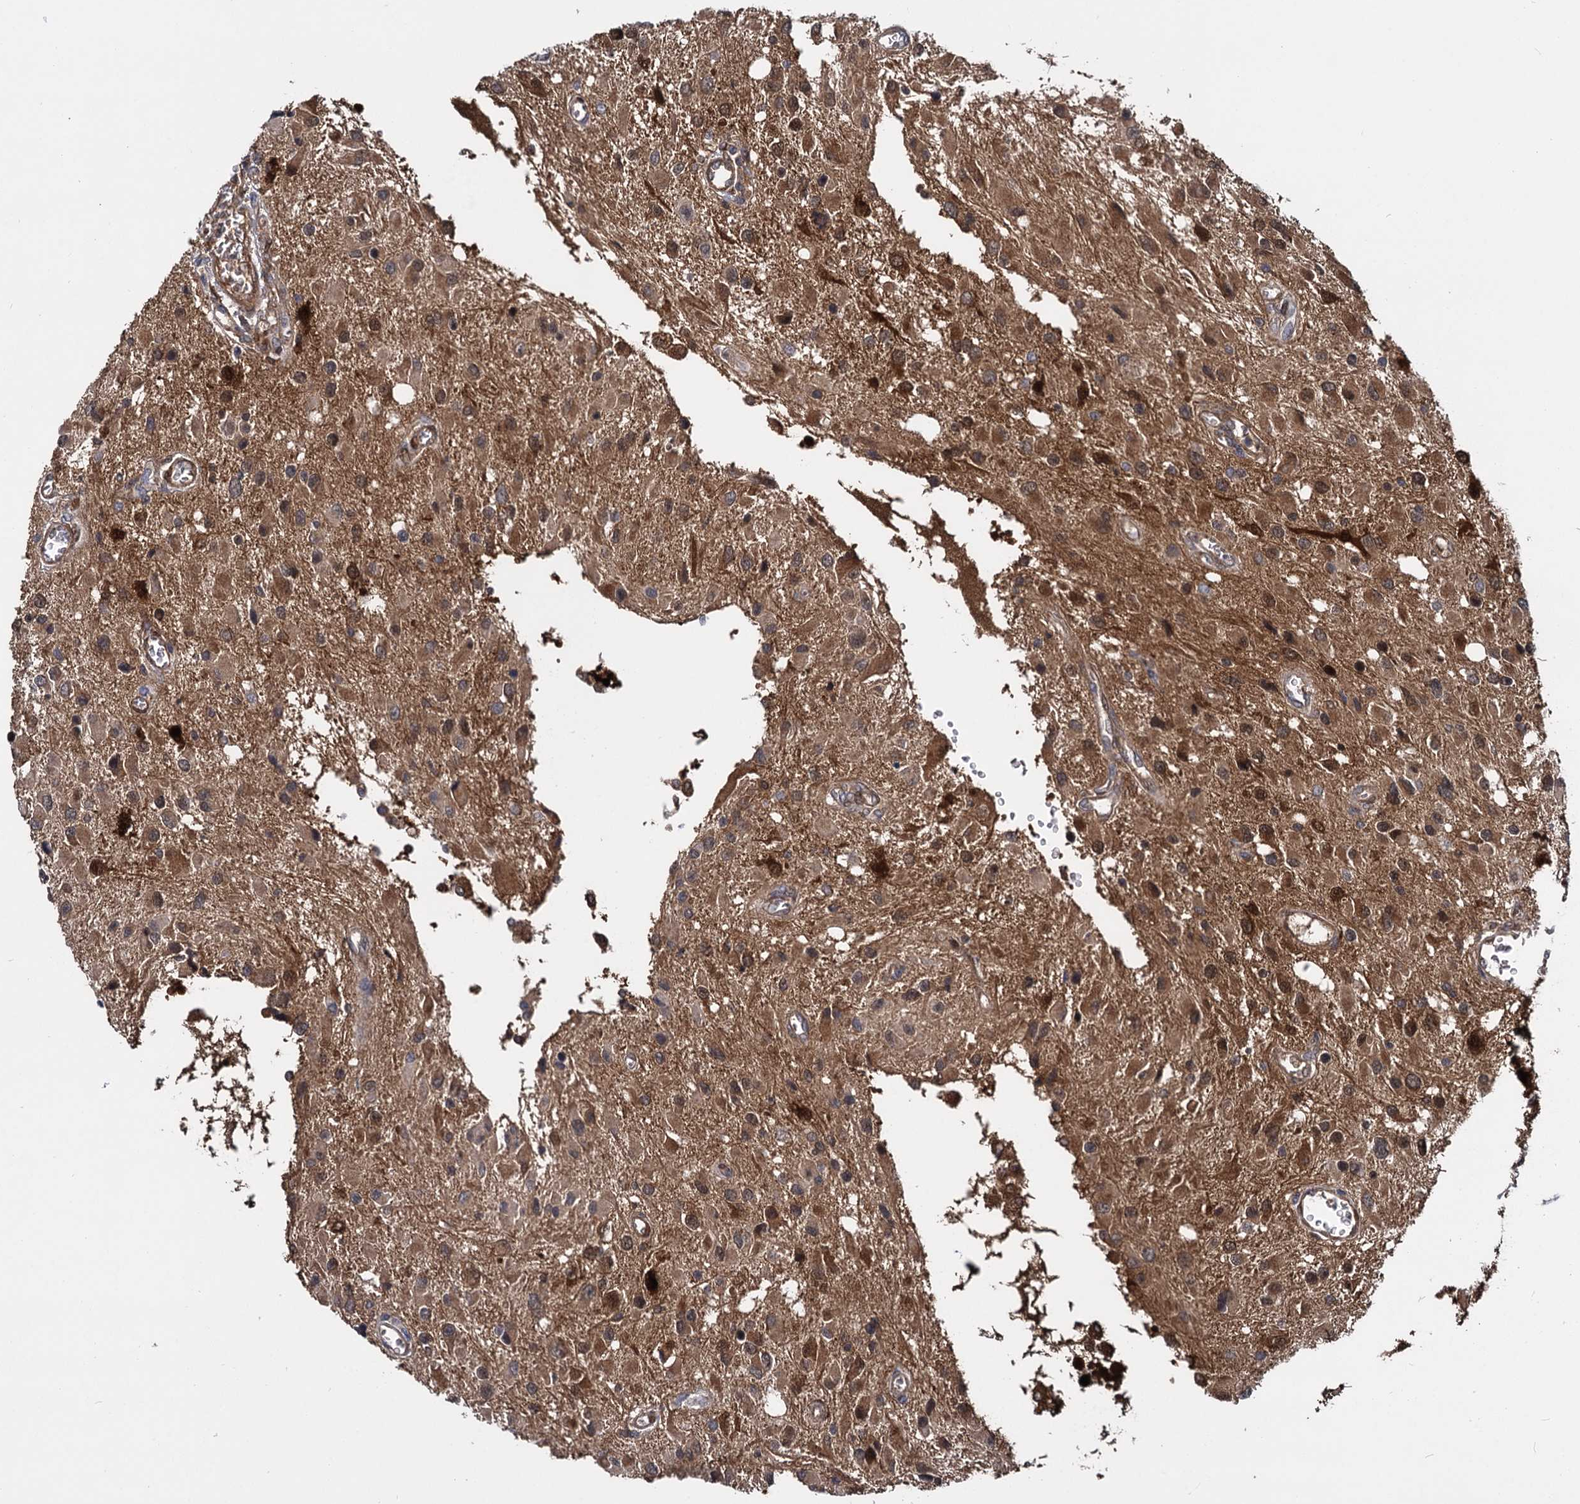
{"staining": {"intensity": "moderate", "quantity": "25%-75%", "location": "cytoplasmic/membranous,nuclear"}, "tissue": "glioma", "cell_type": "Tumor cells", "image_type": "cancer", "snomed": [{"axis": "morphology", "description": "Glioma, malignant, High grade"}, {"axis": "topography", "description": "Brain"}], "caption": "A medium amount of moderate cytoplasmic/membranous and nuclear expression is appreciated in approximately 25%-75% of tumor cells in glioma tissue.", "gene": "GSTM3", "patient": {"sex": "male", "age": 53}}